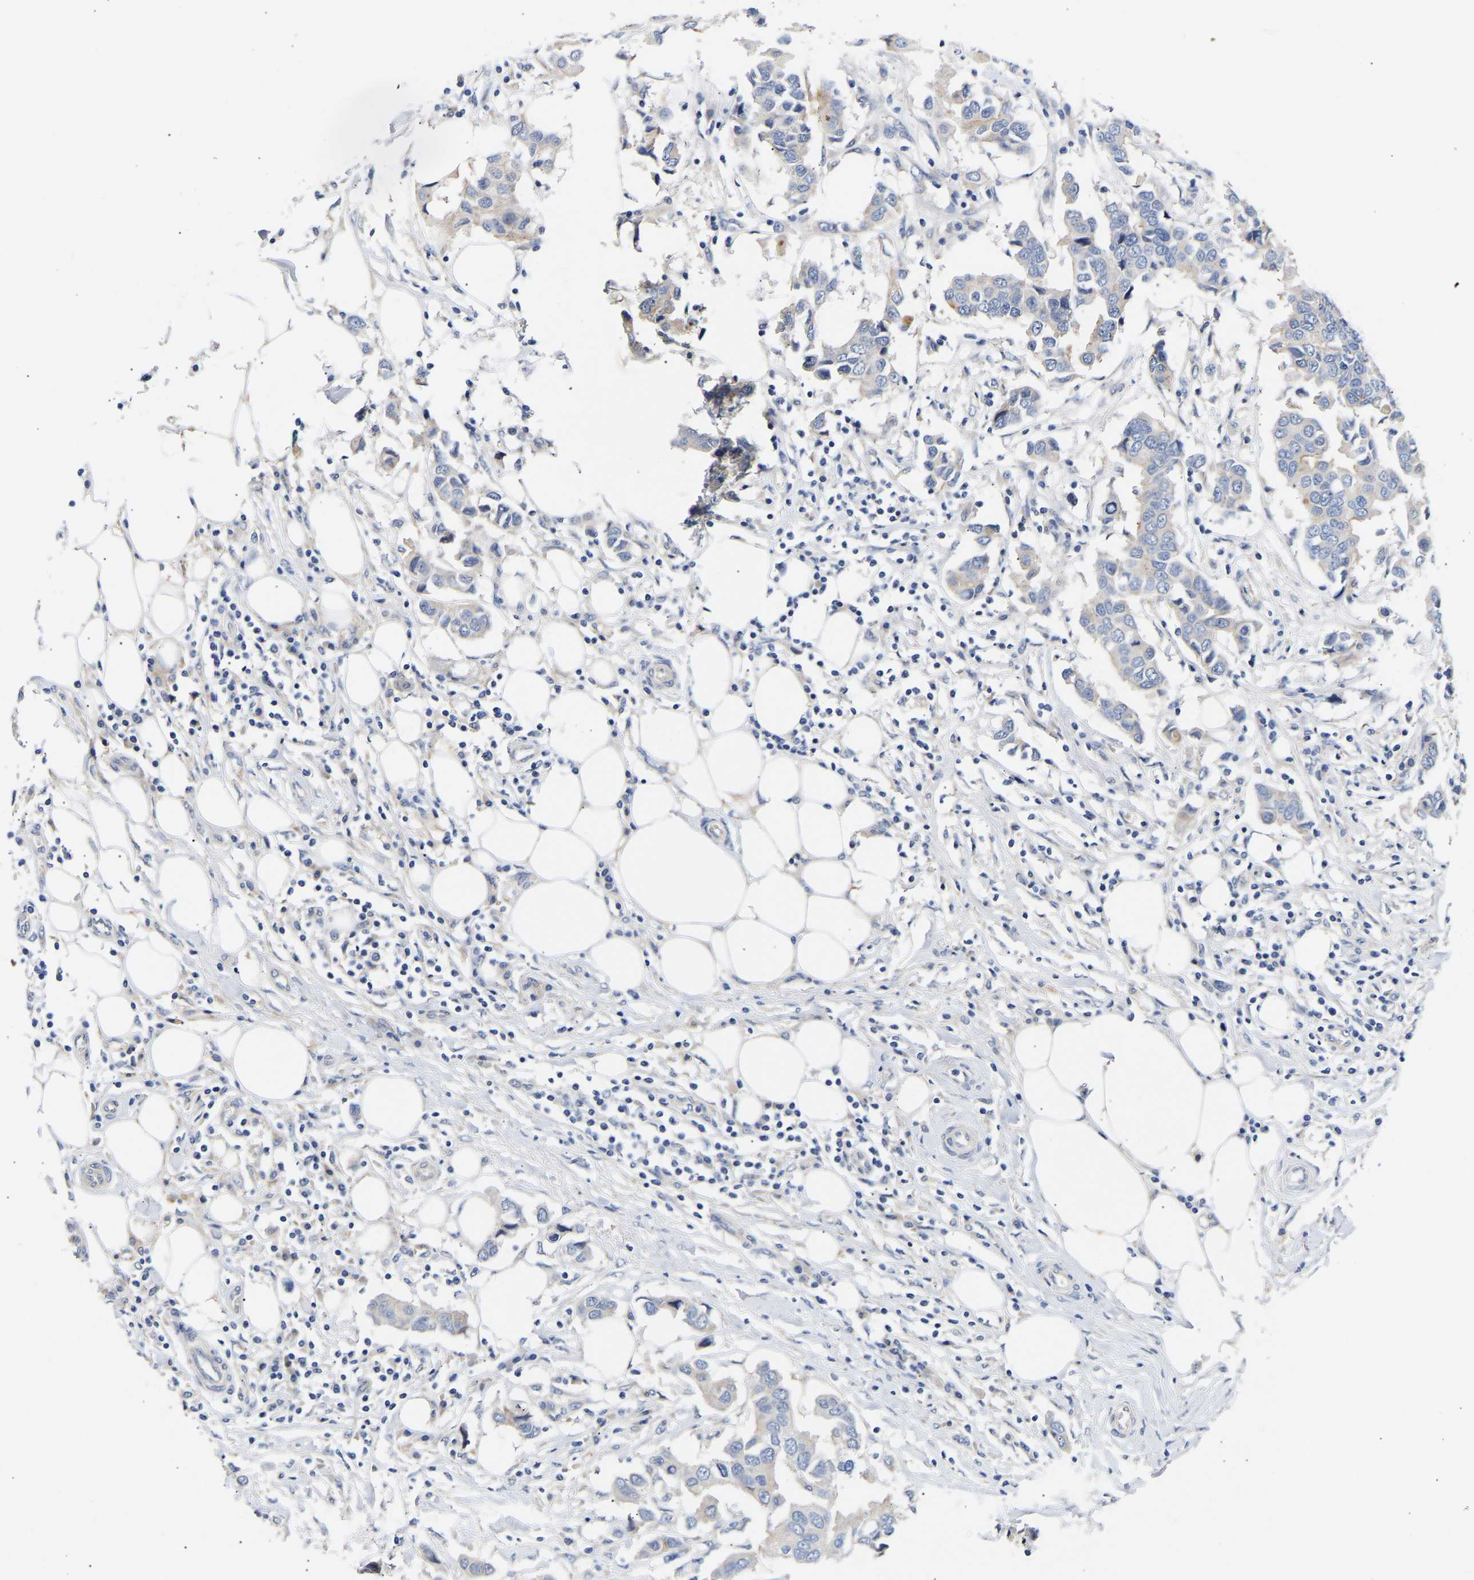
{"staining": {"intensity": "weak", "quantity": "<25%", "location": "cytoplasmic/membranous"}, "tissue": "breast cancer", "cell_type": "Tumor cells", "image_type": "cancer", "snomed": [{"axis": "morphology", "description": "Duct carcinoma"}, {"axis": "topography", "description": "Breast"}], "caption": "Protein analysis of breast invasive ductal carcinoma exhibits no significant positivity in tumor cells. (Brightfield microscopy of DAB immunohistochemistry (IHC) at high magnification).", "gene": "KASH5", "patient": {"sex": "female", "age": 80}}